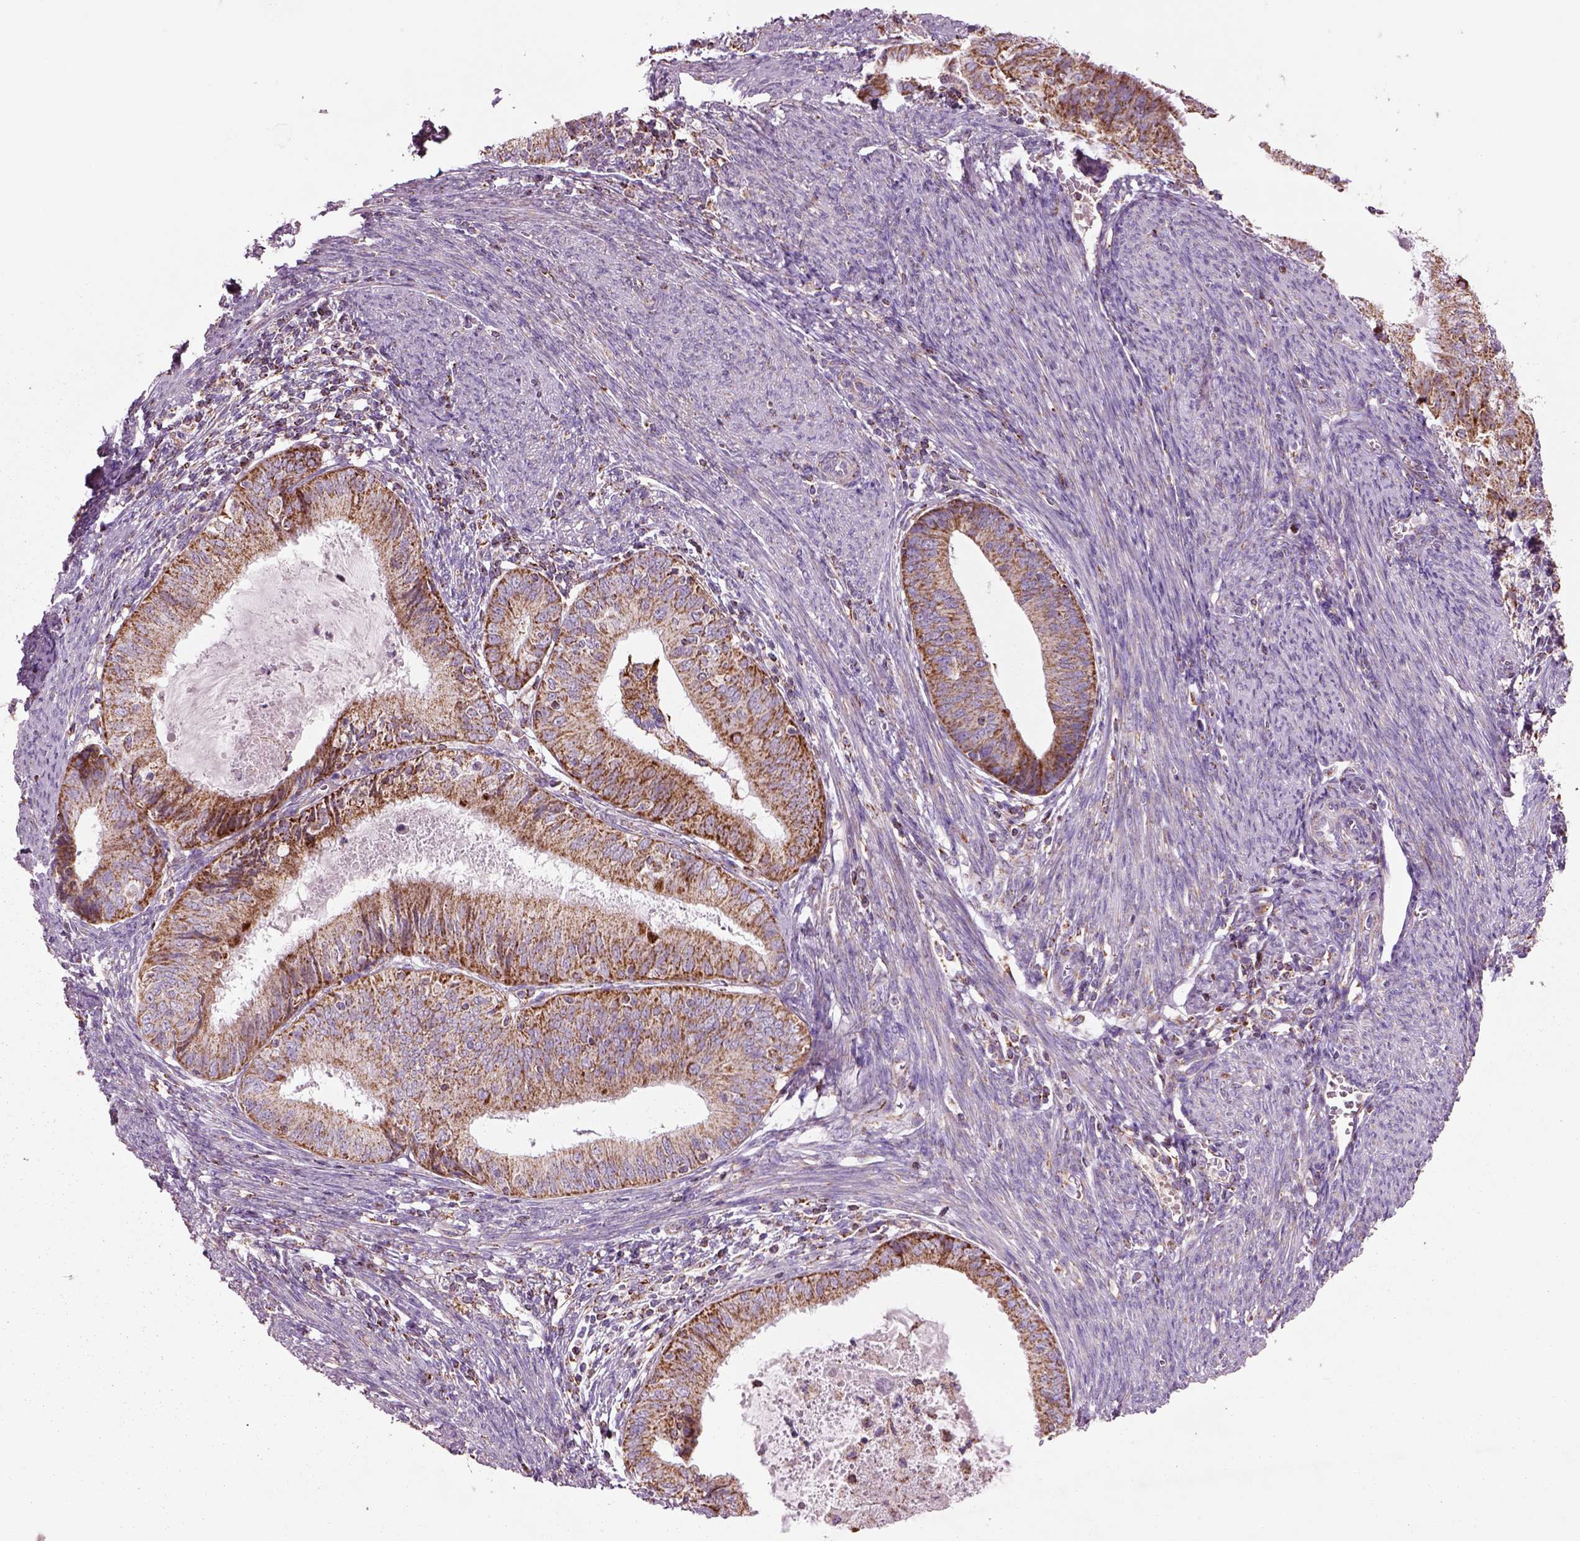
{"staining": {"intensity": "moderate", "quantity": ">75%", "location": "cytoplasmic/membranous"}, "tissue": "endometrial cancer", "cell_type": "Tumor cells", "image_type": "cancer", "snomed": [{"axis": "morphology", "description": "Adenocarcinoma, NOS"}, {"axis": "topography", "description": "Endometrium"}], "caption": "Tumor cells exhibit medium levels of moderate cytoplasmic/membranous staining in approximately >75% of cells in endometrial cancer.", "gene": "SLC25A24", "patient": {"sex": "female", "age": 57}}